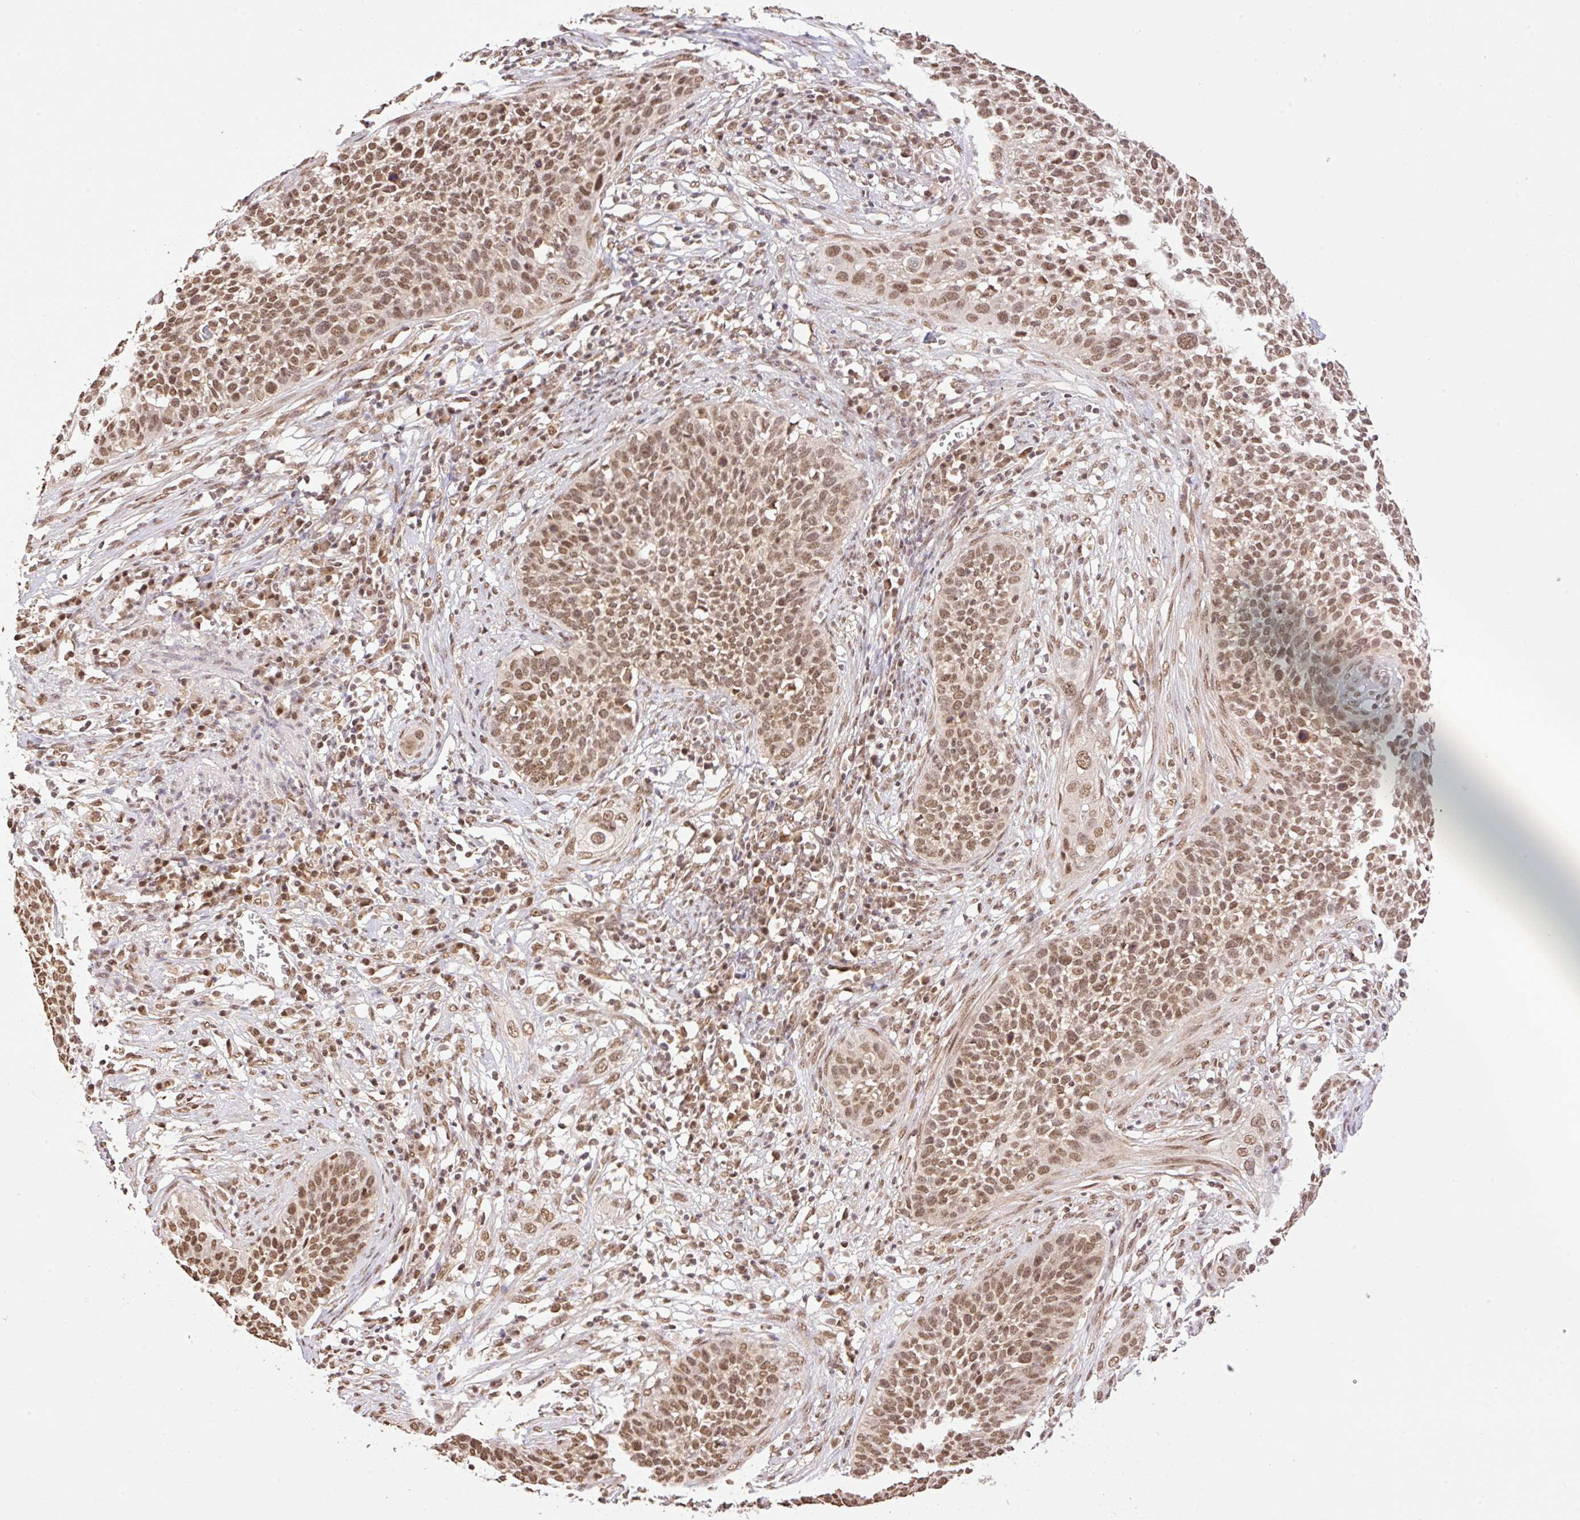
{"staining": {"intensity": "moderate", "quantity": ">75%", "location": "nuclear"}, "tissue": "cervical cancer", "cell_type": "Tumor cells", "image_type": "cancer", "snomed": [{"axis": "morphology", "description": "Squamous cell carcinoma, NOS"}, {"axis": "topography", "description": "Cervix"}], "caption": "Immunohistochemical staining of human cervical cancer demonstrates moderate nuclear protein staining in approximately >75% of tumor cells.", "gene": "VPS25", "patient": {"sex": "female", "age": 34}}